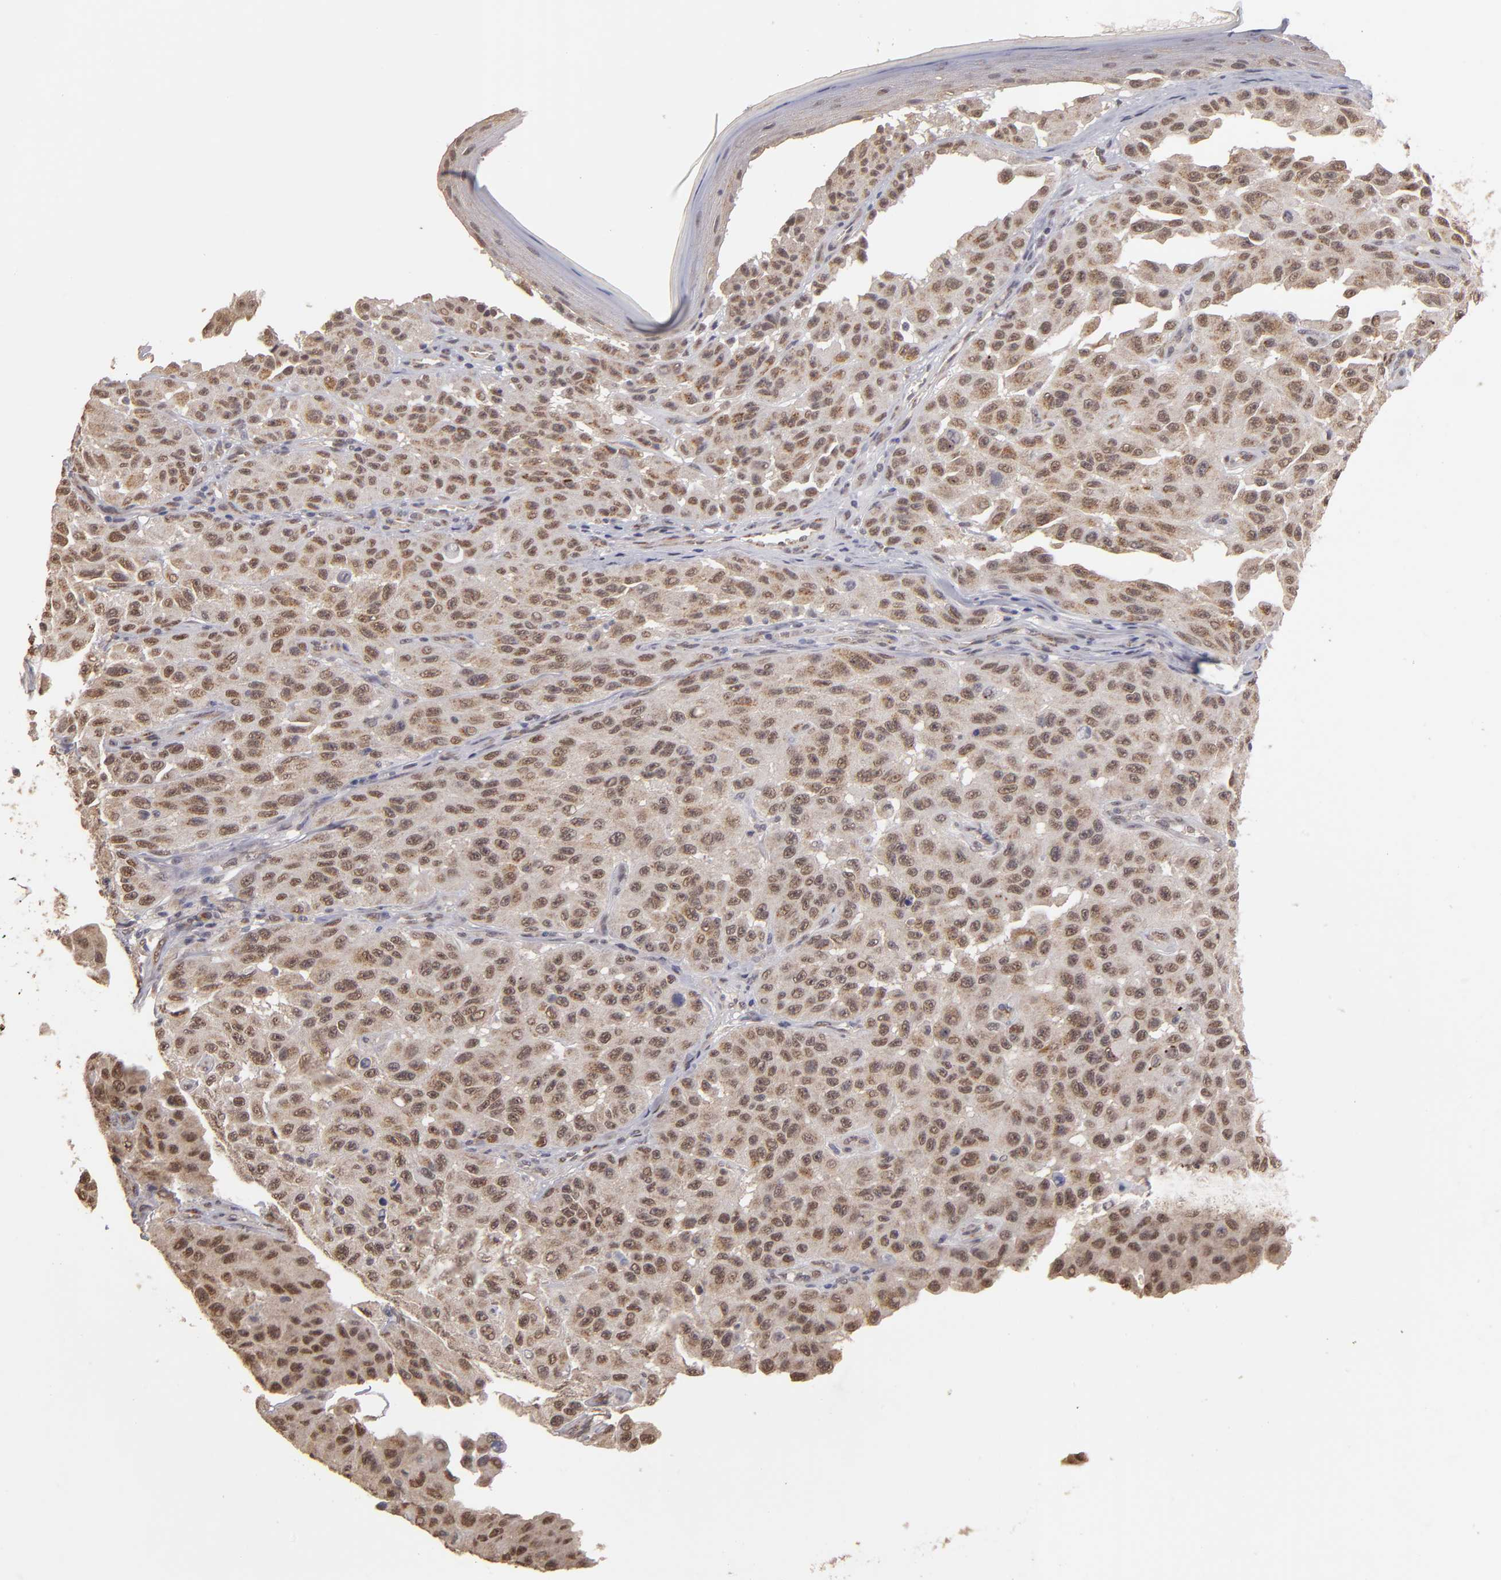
{"staining": {"intensity": "moderate", "quantity": ">75%", "location": "cytoplasmic/membranous,nuclear"}, "tissue": "melanoma", "cell_type": "Tumor cells", "image_type": "cancer", "snomed": [{"axis": "morphology", "description": "Malignant melanoma, NOS"}, {"axis": "topography", "description": "Skin"}], "caption": "A micrograph of malignant melanoma stained for a protein exhibits moderate cytoplasmic/membranous and nuclear brown staining in tumor cells. The staining is performed using DAB (3,3'-diaminobenzidine) brown chromogen to label protein expression. The nuclei are counter-stained blue using hematoxylin.", "gene": "NFE2", "patient": {"sex": "male", "age": 30}}